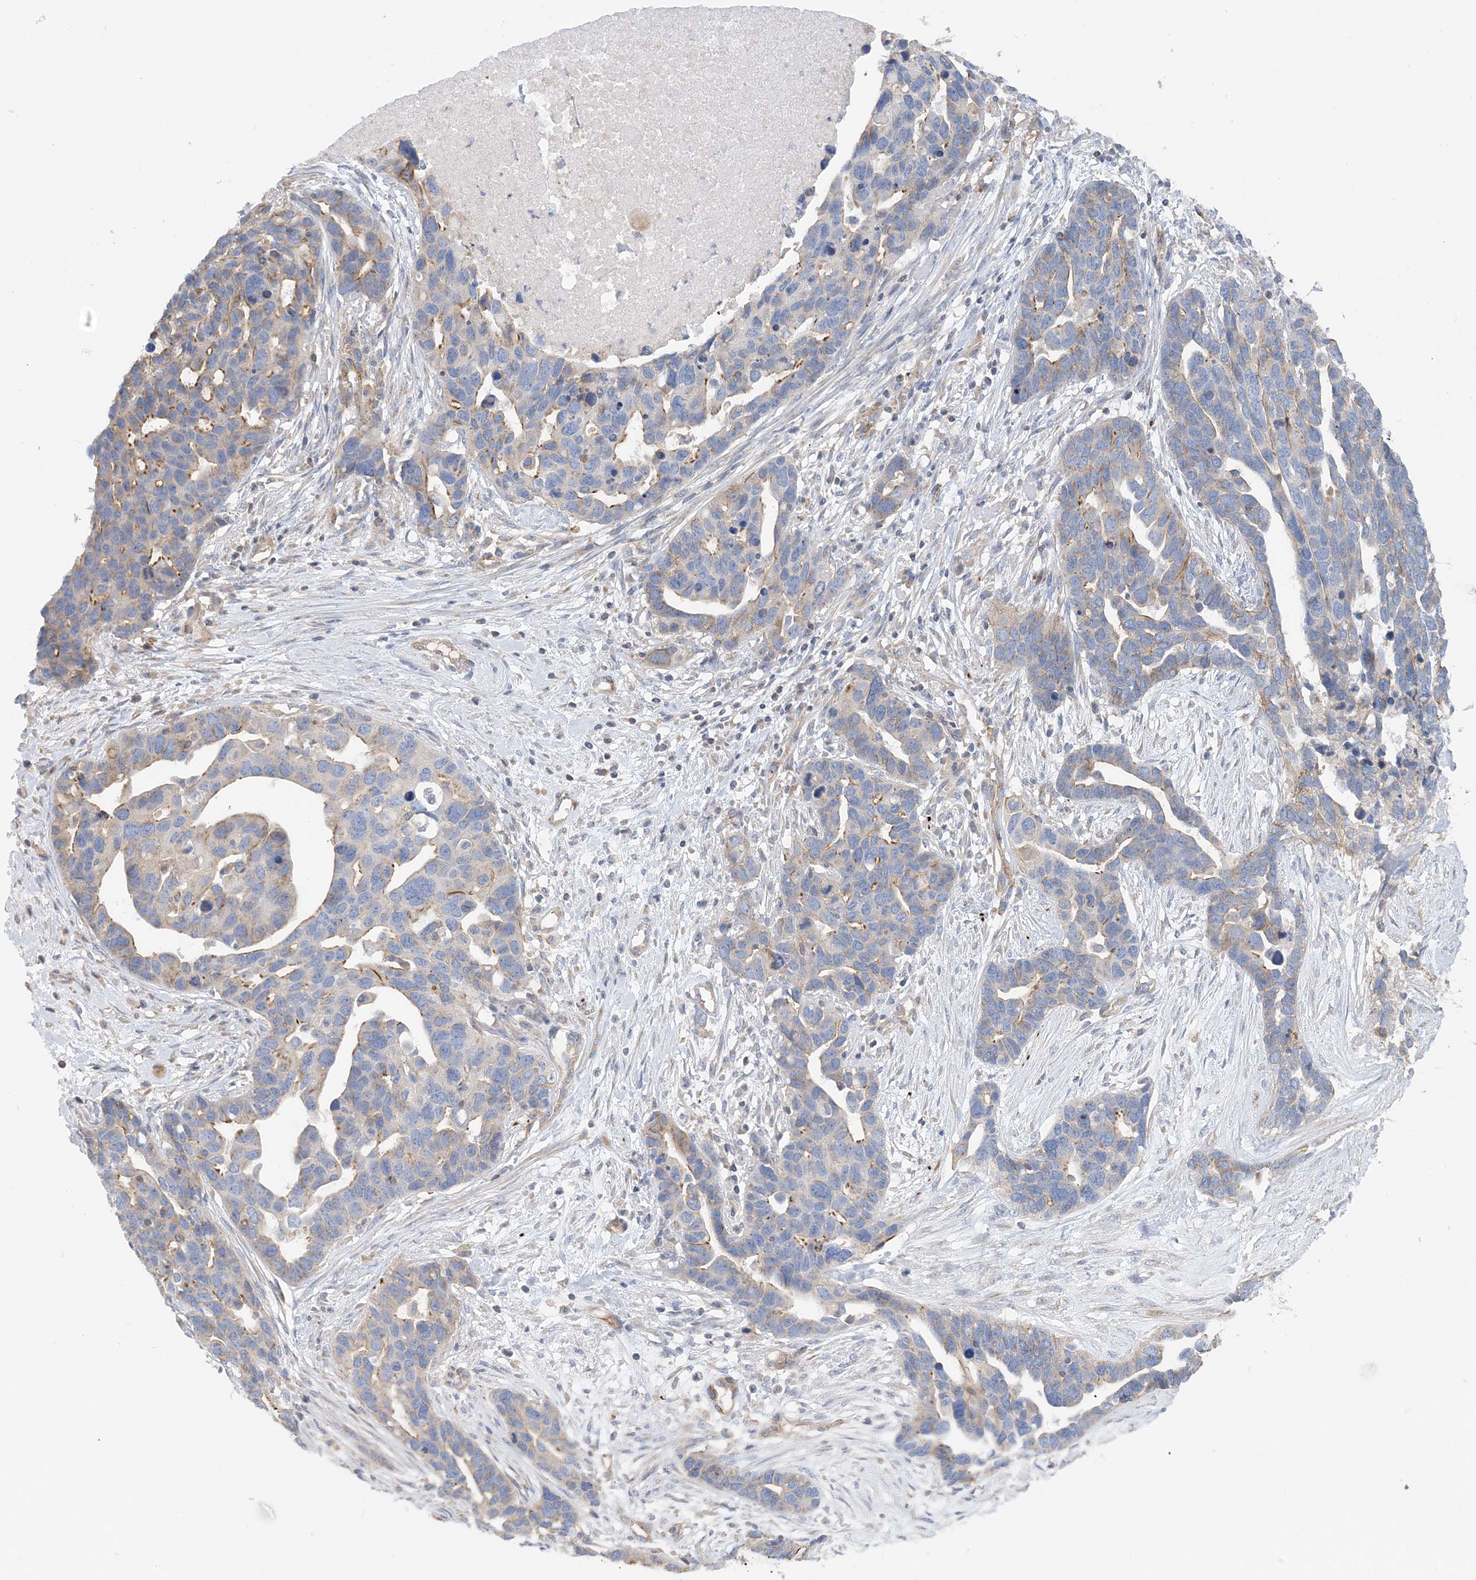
{"staining": {"intensity": "moderate", "quantity": "<25%", "location": "cytoplasmic/membranous"}, "tissue": "ovarian cancer", "cell_type": "Tumor cells", "image_type": "cancer", "snomed": [{"axis": "morphology", "description": "Cystadenocarcinoma, serous, NOS"}, {"axis": "topography", "description": "Ovary"}], "caption": "Protein expression analysis of human ovarian serous cystadenocarcinoma reveals moderate cytoplasmic/membranous expression in approximately <25% of tumor cells.", "gene": "CALHM5", "patient": {"sex": "female", "age": 54}}